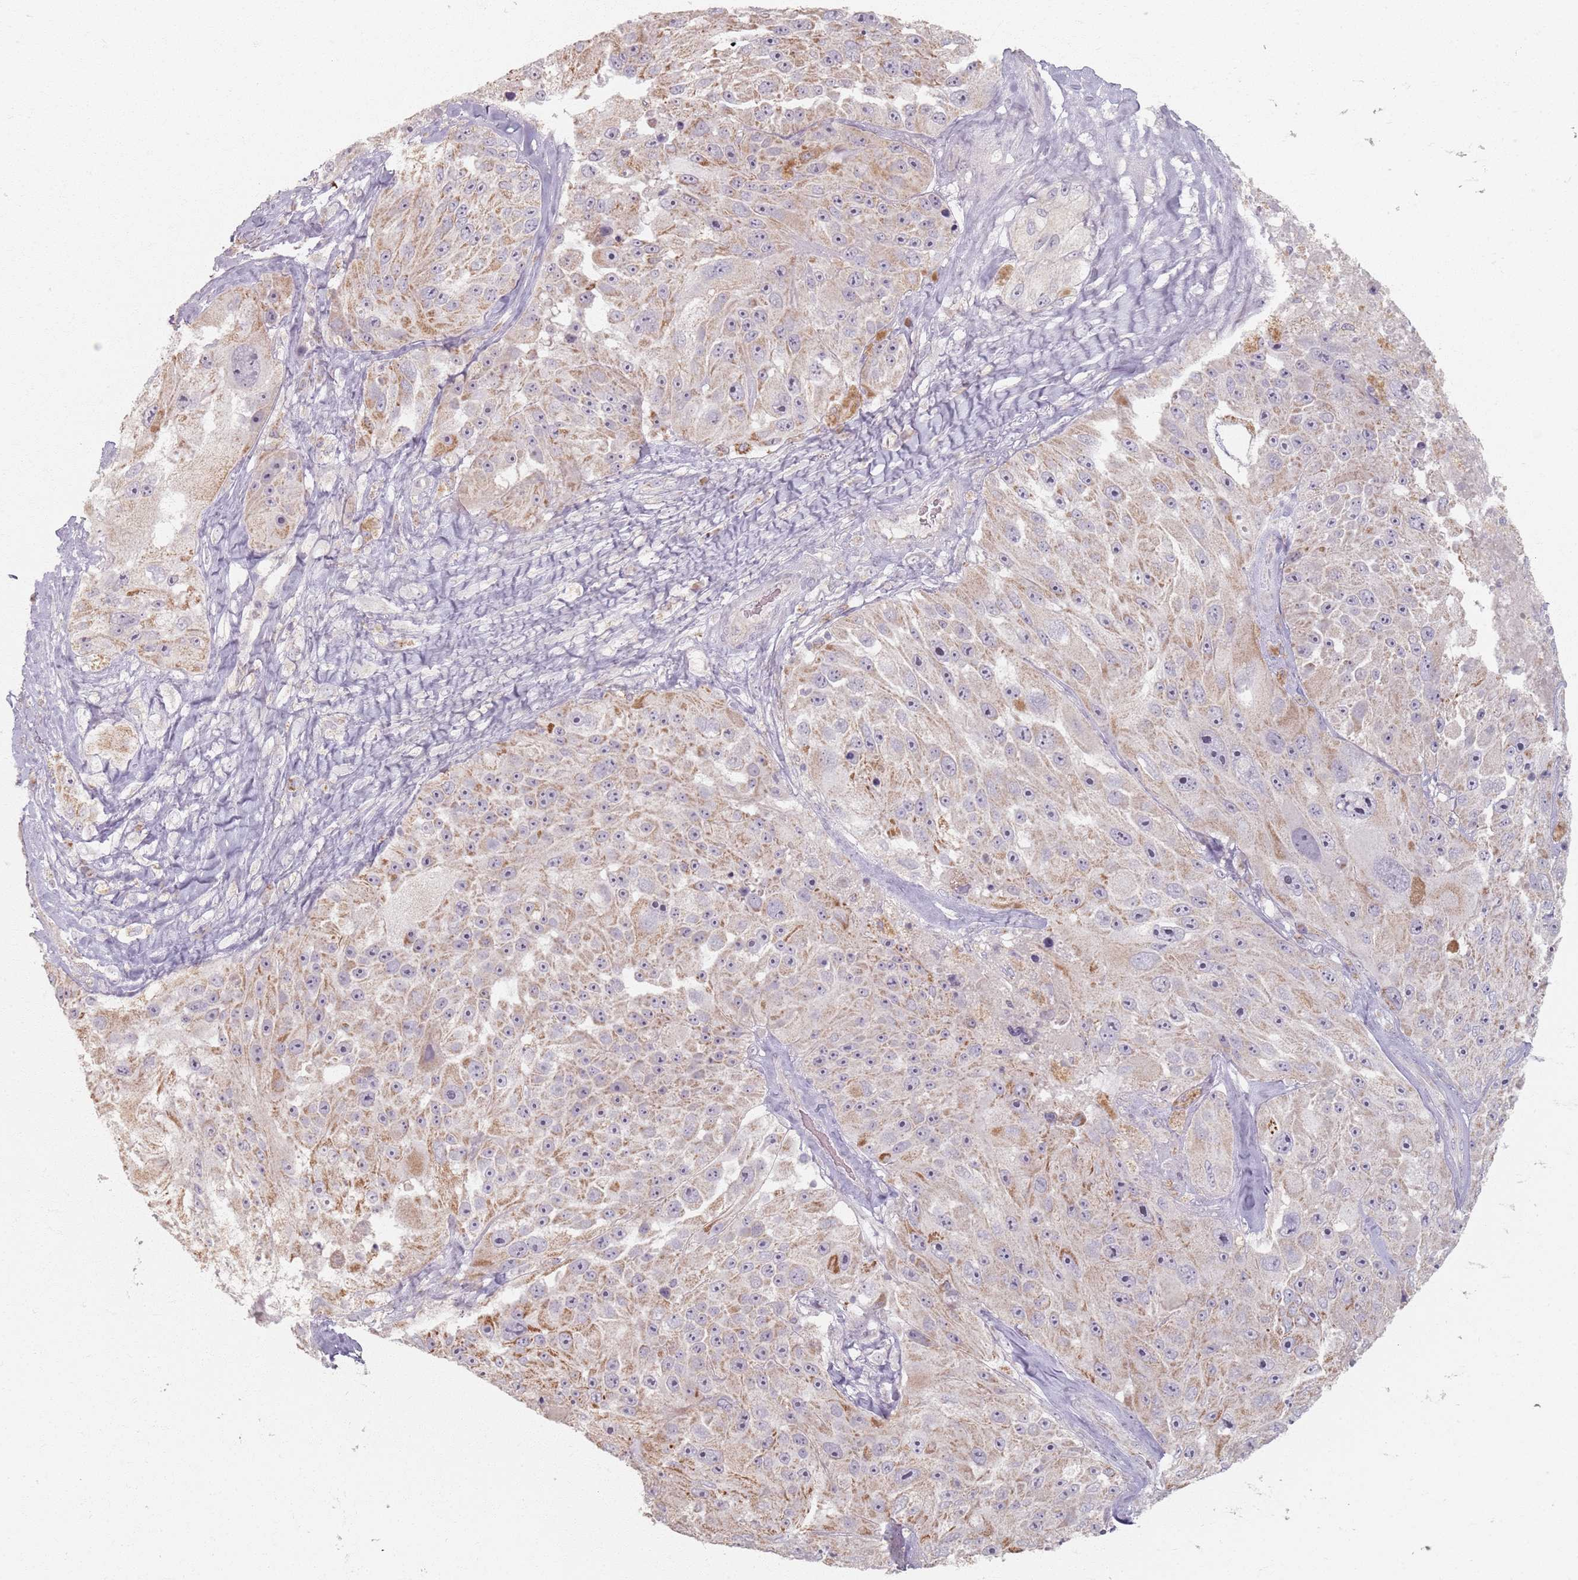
{"staining": {"intensity": "moderate", "quantity": "25%-75%", "location": "cytoplasmic/membranous"}, "tissue": "melanoma", "cell_type": "Tumor cells", "image_type": "cancer", "snomed": [{"axis": "morphology", "description": "Malignant melanoma, Metastatic site"}, {"axis": "topography", "description": "Lymph node"}], "caption": "Human melanoma stained with a protein marker reveals moderate staining in tumor cells.", "gene": "PKD2L2", "patient": {"sex": "male", "age": 62}}